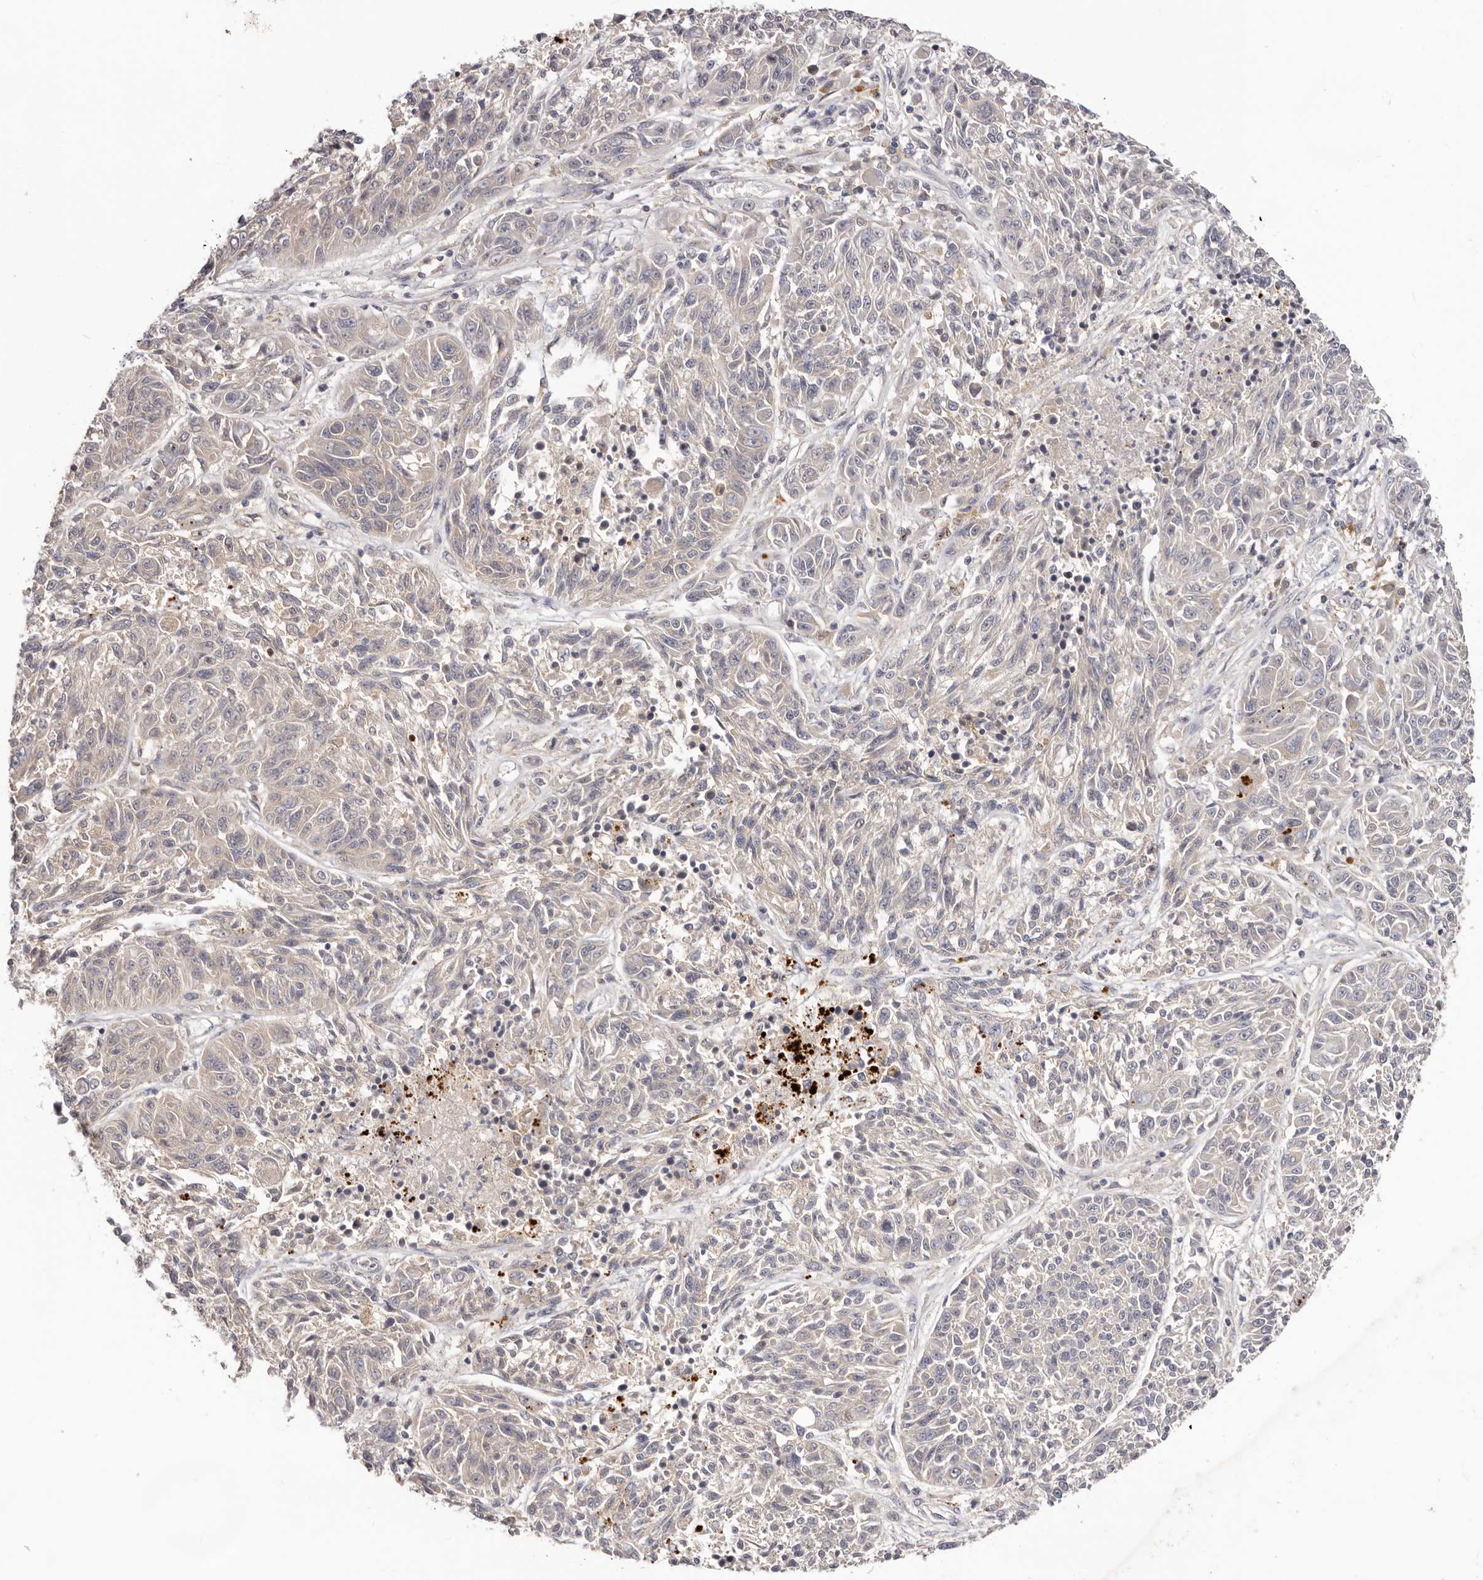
{"staining": {"intensity": "negative", "quantity": "none", "location": "none"}, "tissue": "melanoma", "cell_type": "Tumor cells", "image_type": "cancer", "snomed": [{"axis": "morphology", "description": "Malignant melanoma, NOS"}, {"axis": "topography", "description": "Skin"}], "caption": "This is an immunohistochemistry image of melanoma. There is no expression in tumor cells.", "gene": "CCDC190", "patient": {"sex": "male", "age": 53}}